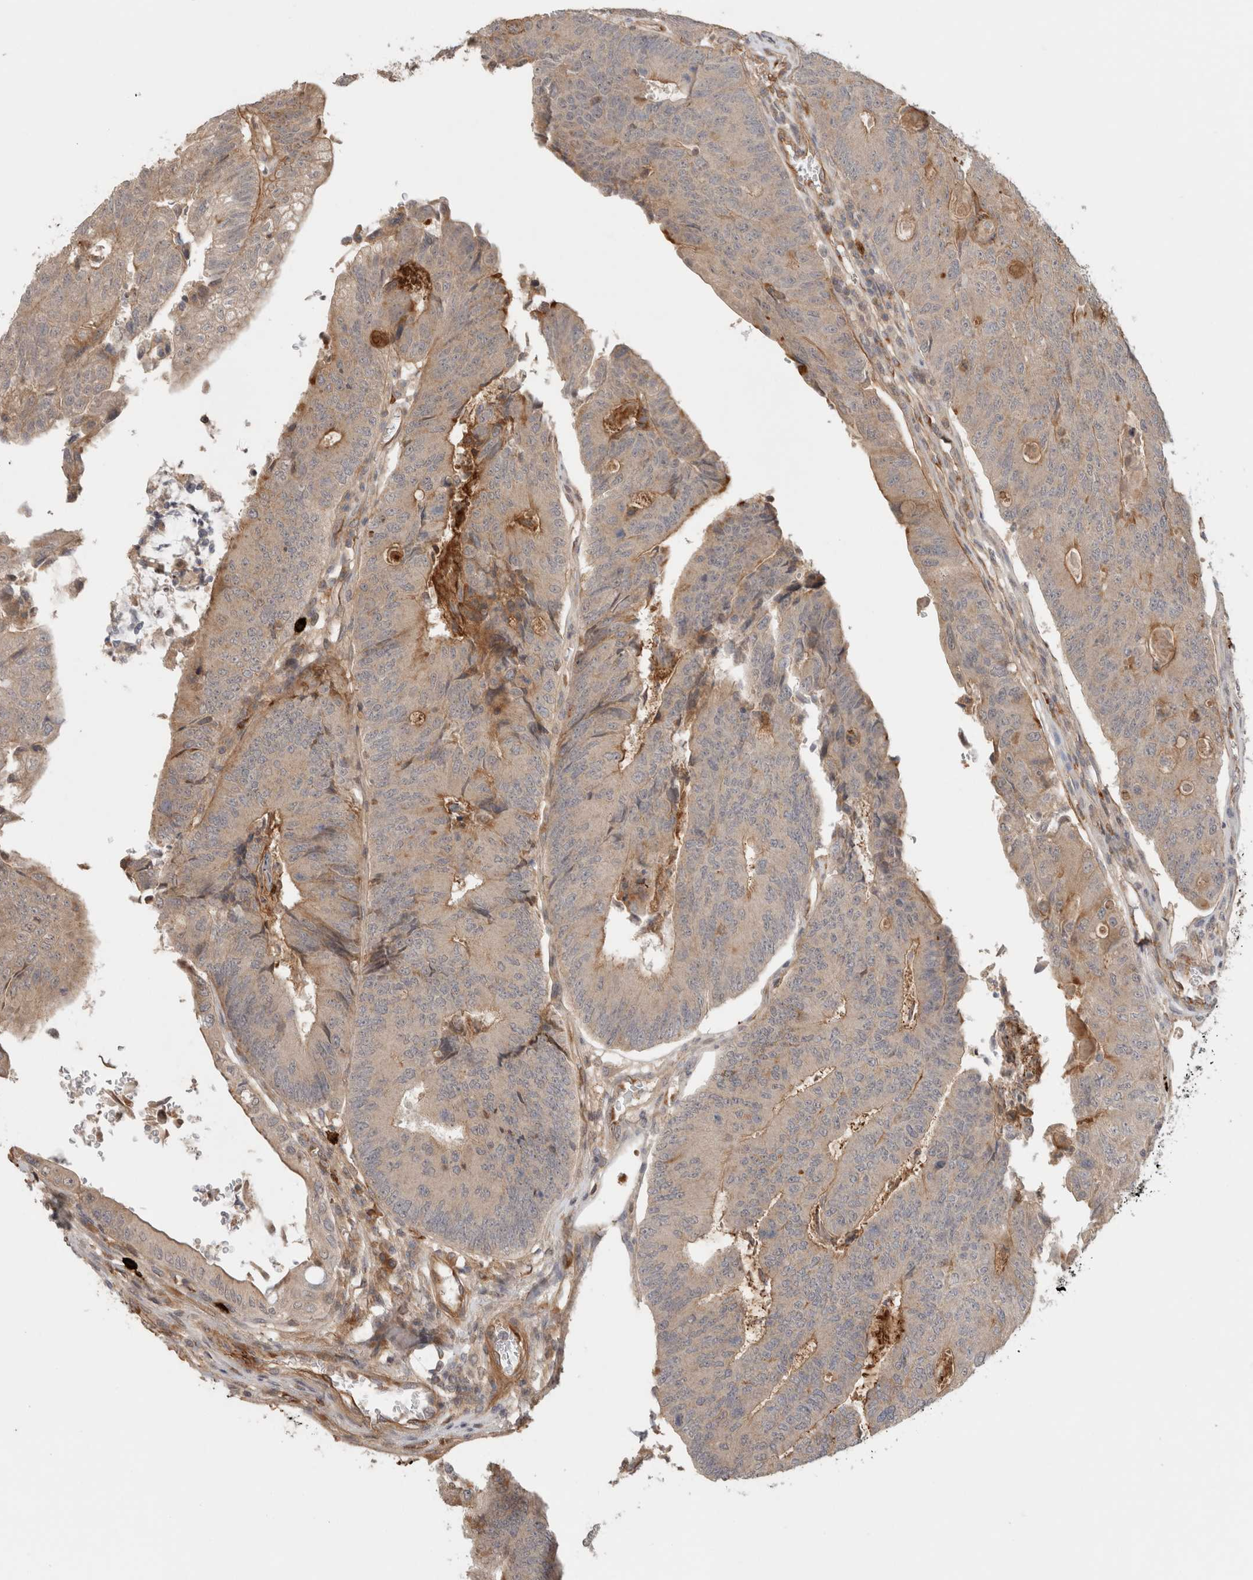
{"staining": {"intensity": "weak", "quantity": ">75%", "location": "cytoplasmic/membranous"}, "tissue": "colorectal cancer", "cell_type": "Tumor cells", "image_type": "cancer", "snomed": [{"axis": "morphology", "description": "Adenocarcinoma, NOS"}, {"axis": "topography", "description": "Colon"}], "caption": "A low amount of weak cytoplasmic/membranous positivity is appreciated in about >75% of tumor cells in colorectal cancer tissue. (Stains: DAB (3,3'-diaminobenzidine) in brown, nuclei in blue, Microscopy: brightfield microscopy at high magnification).", "gene": "HSPG2", "patient": {"sex": "female", "age": 67}}